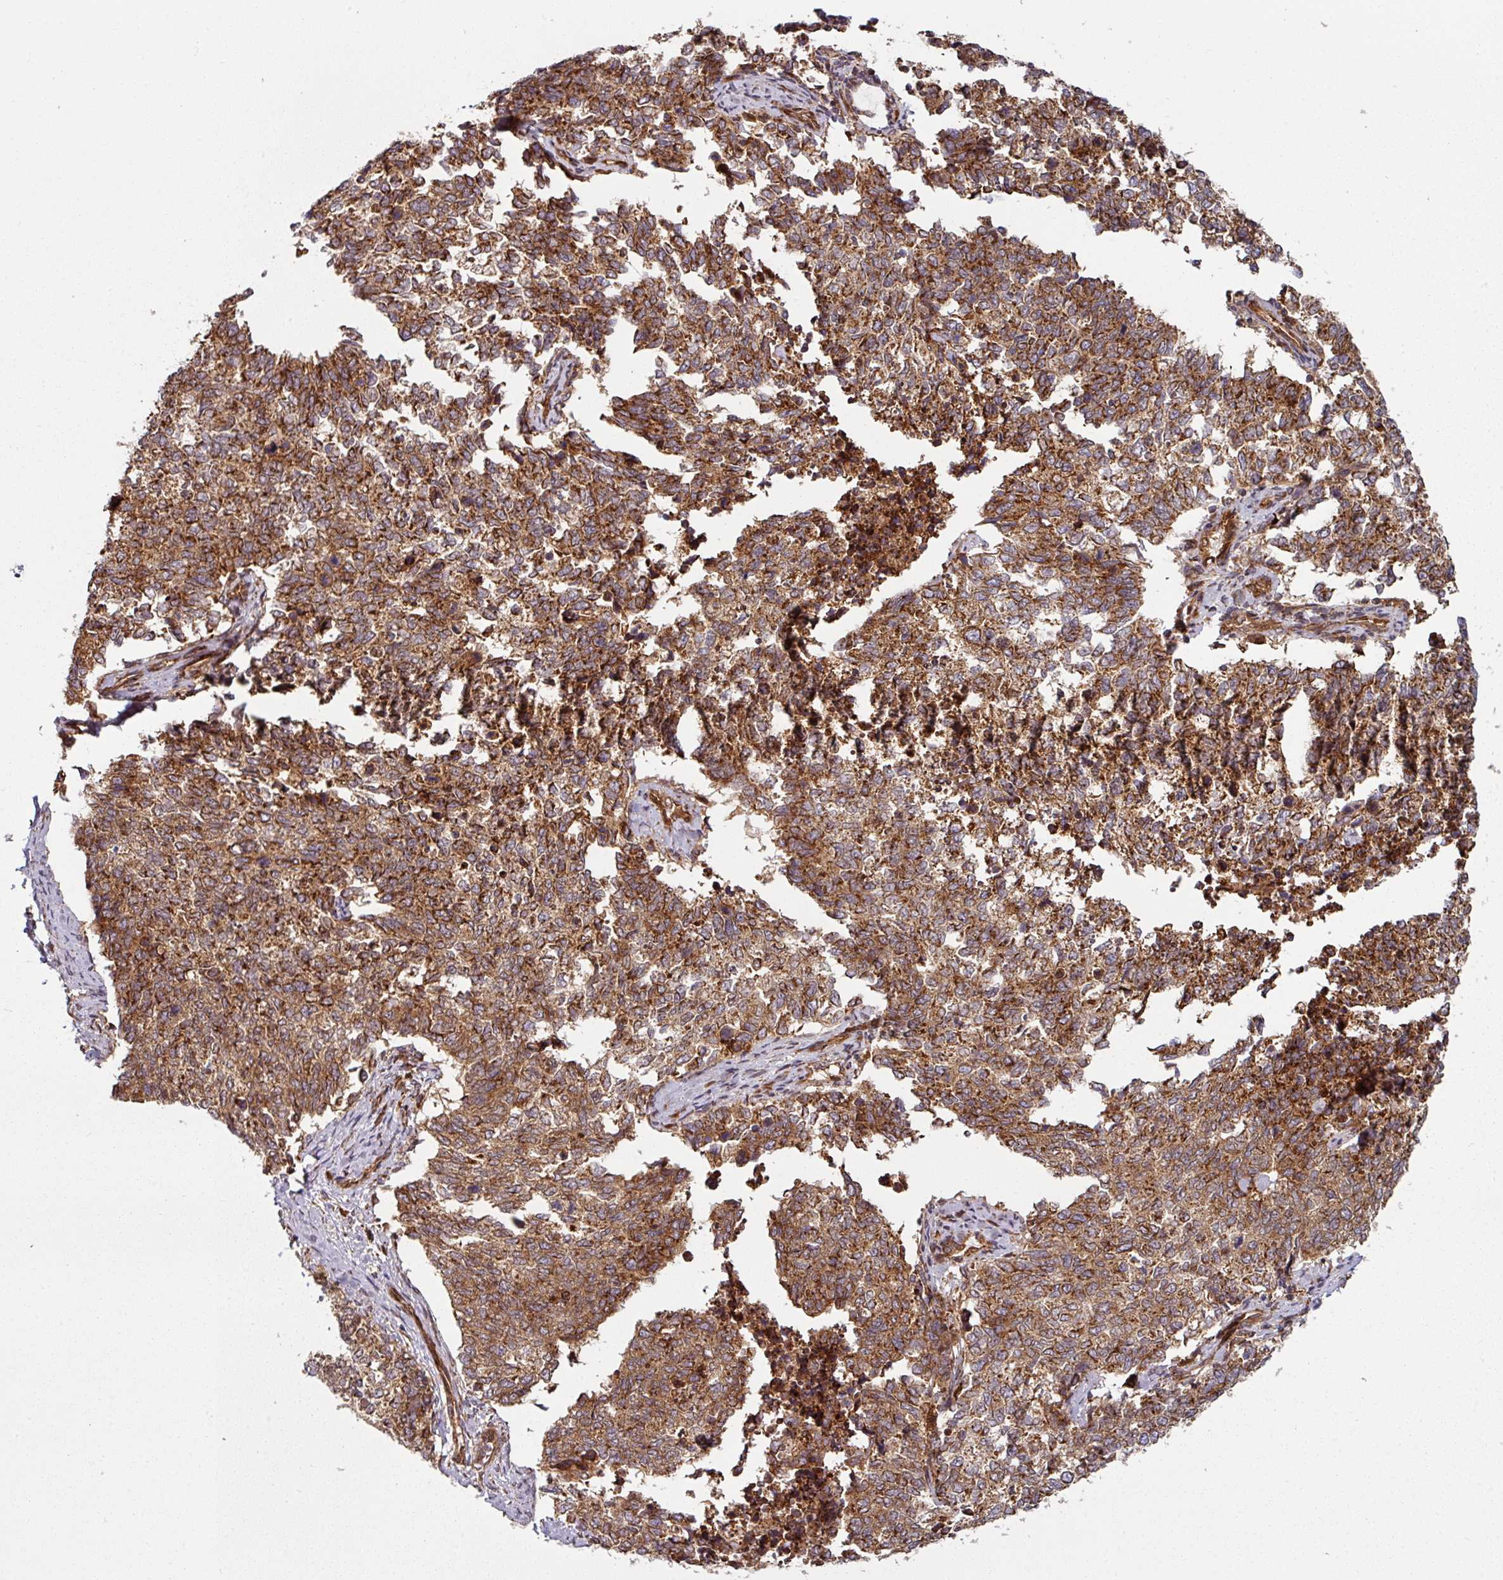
{"staining": {"intensity": "strong", "quantity": ">75%", "location": "cytoplasmic/membranous"}, "tissue": "cervical cancer", "cell_type": "Tumor cells", "image_type": "cancer", "snomed": [{"axis": "morphology", "description": "Squamous cell carcinoma, NOS"}, {"axis": "topography", "description": "Cervix"}], "caption": "Protein expression by immunohistochemistry demonstrates strong cytoplasmic/membranous positivity in about >75% of tumor cells in cervical cancer (squamous cell carcinoma).", "gene": "RAB5A", "patient": {"sex": "female", "age": 63}}